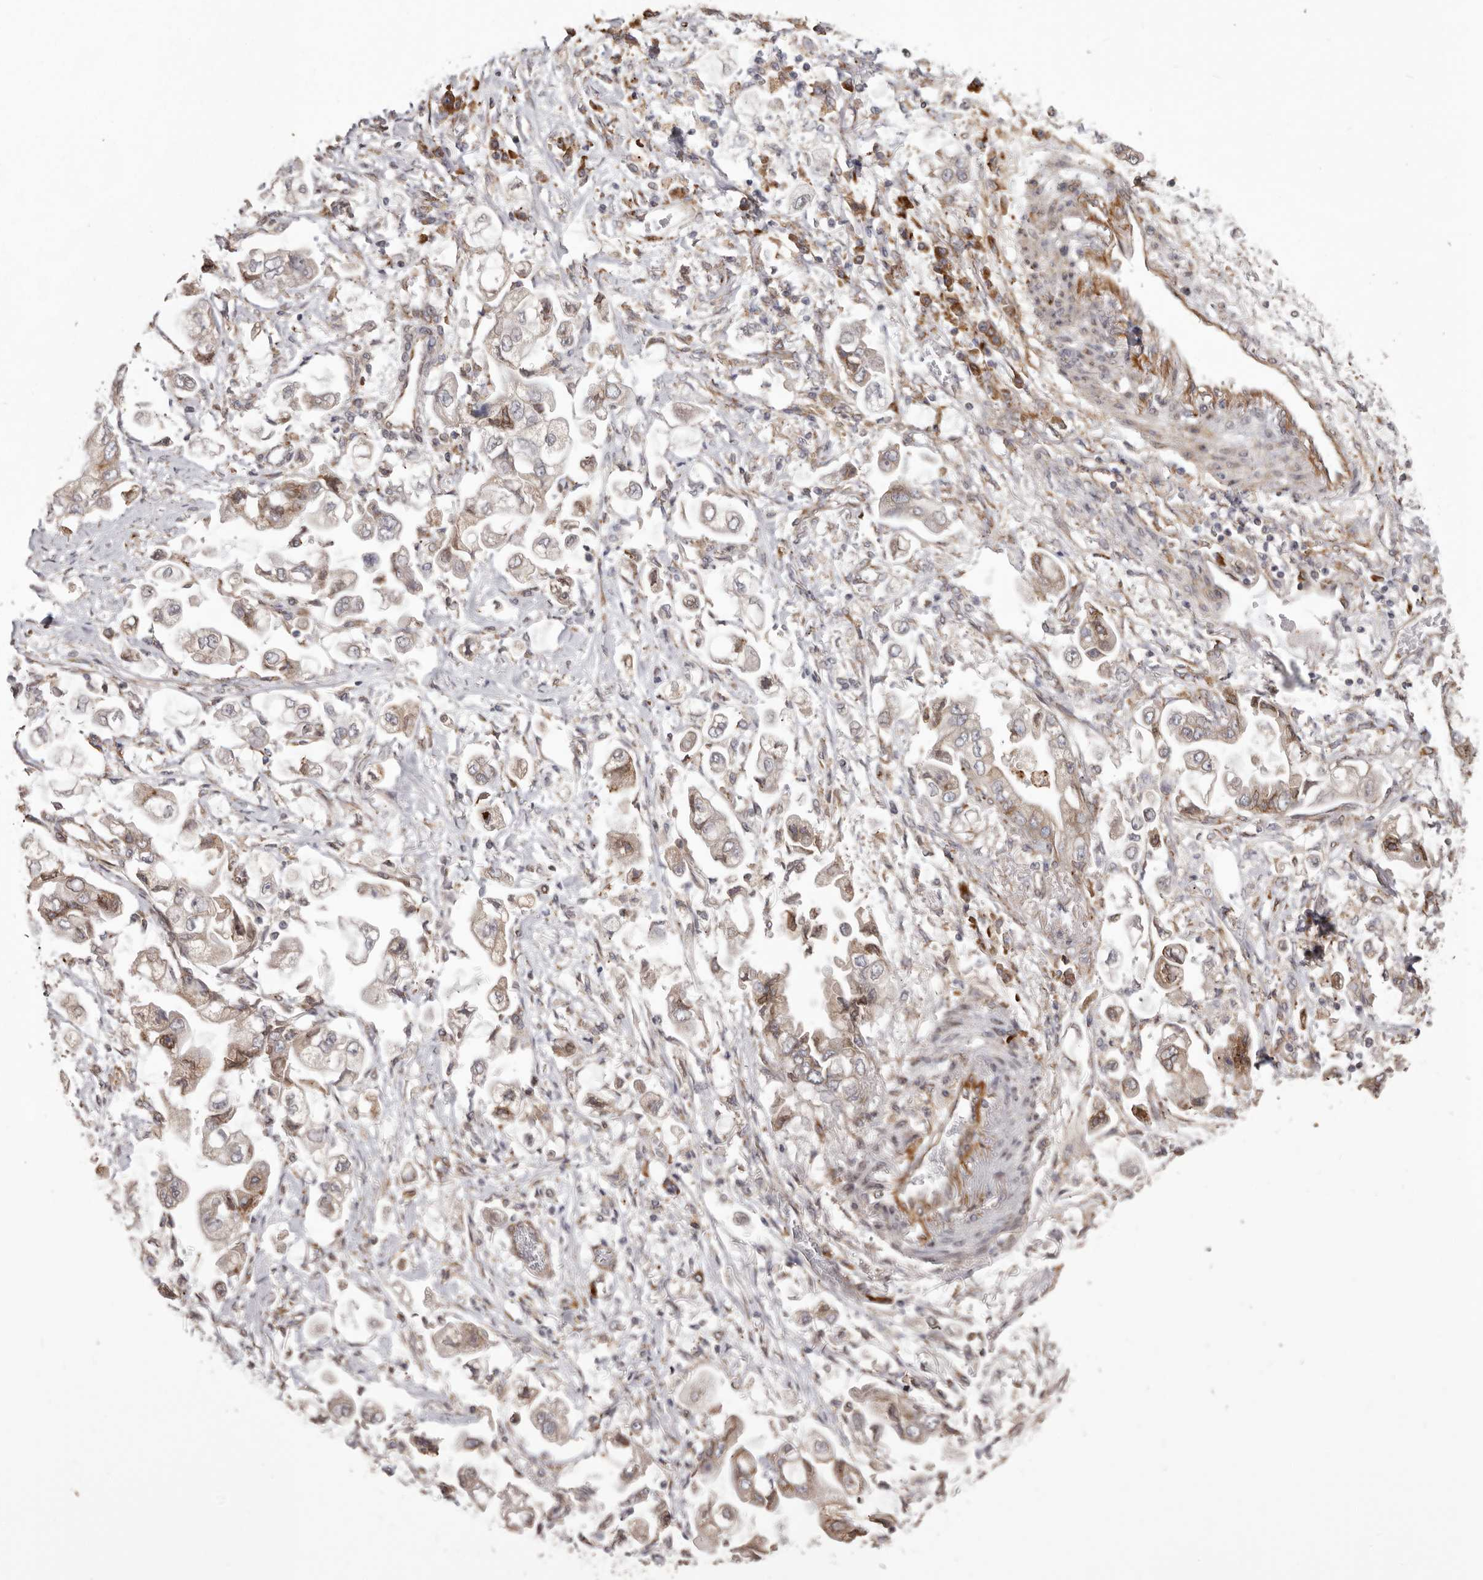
{"staining": {"intensity": "moderate", "quantity": "<25%", "location": "cytoplasmic/membranous"}, "tissue": "stomach cancer", "cell_type": "Tumor cells", "image_type": "cancer", "snomed": [{"axis": "morphology", "description": "Adenocarcinoma, NOS"}, {"axis": "topography", "description": "Stomach"}], "caption": "Adenocarcinoma (stomach) stained with a protein marker shows moderate staining in tumor cells.", "gene": "NUP43", "patient": {"sex": "male", "age": 62}}